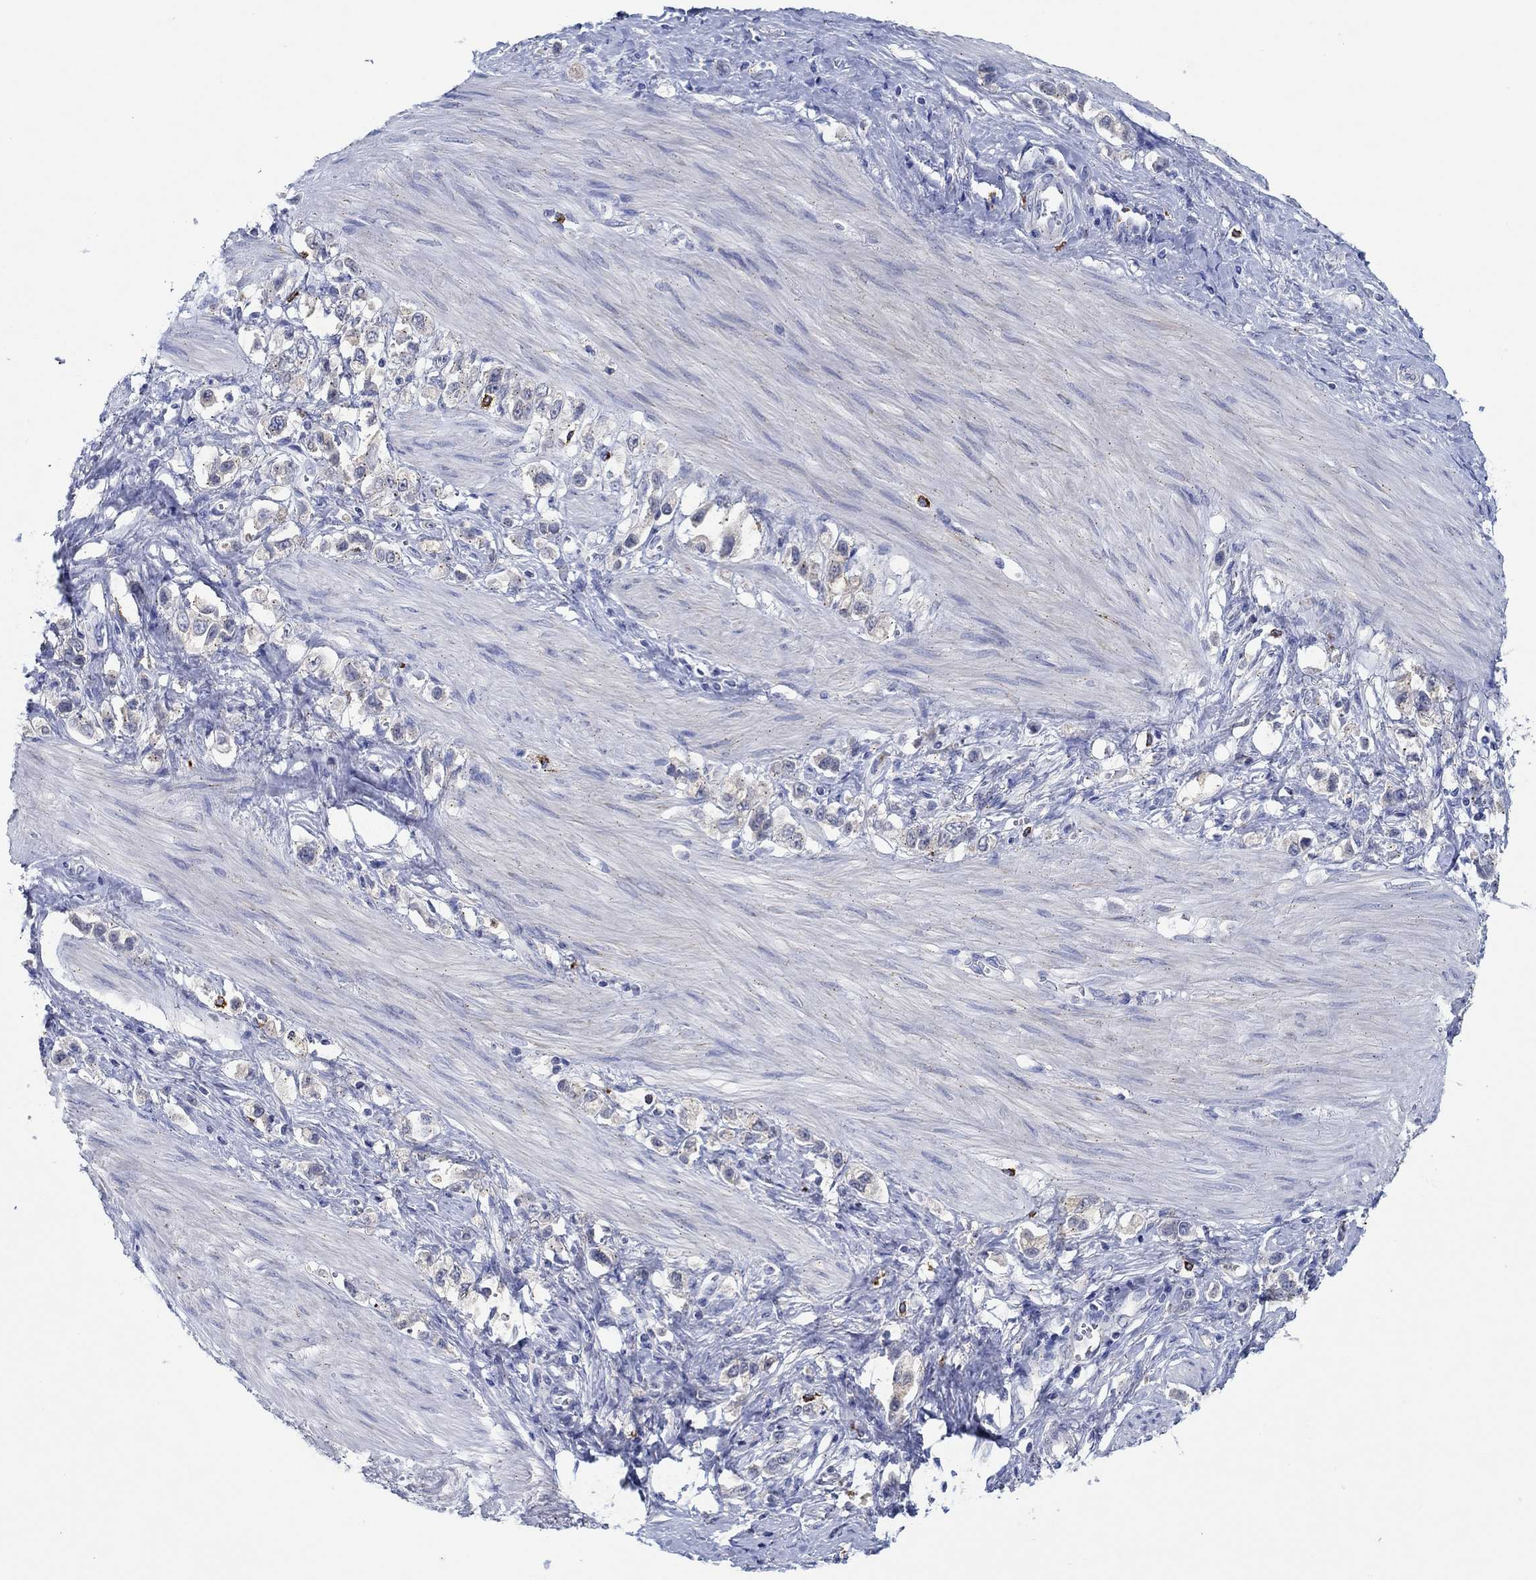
{"staining": {"intensity": "negative", "quantity": "none", "location": "none"}, "tissue": "stomach cancer", "cell_type": "Tumor cells", "image_type": "cancer", "snomed": [{"axis": "morphology", "description": "Normal tissue, NOS"}, {"axis": "morphology", "description": "Adenocarcinoma, NOS"}, {"axis": "morphology", "description": "Adenocarcinoma, High grade"}, {"axis": "topography", "description": "Stomach, upper"}, {"axis": "topography", "description": "Stomach"}], "caption": "Image shows no protein expression in tumor cells of high-grade adenocarcinoma (stomach) tissue. The staining was performed using DAB to visualize the protein expression in brown, while the nuclei were stained in blue with hematoxylin (Magnification: 20x).", "gene": "CPM", "patient": {"sex": "female", "age": 65}}